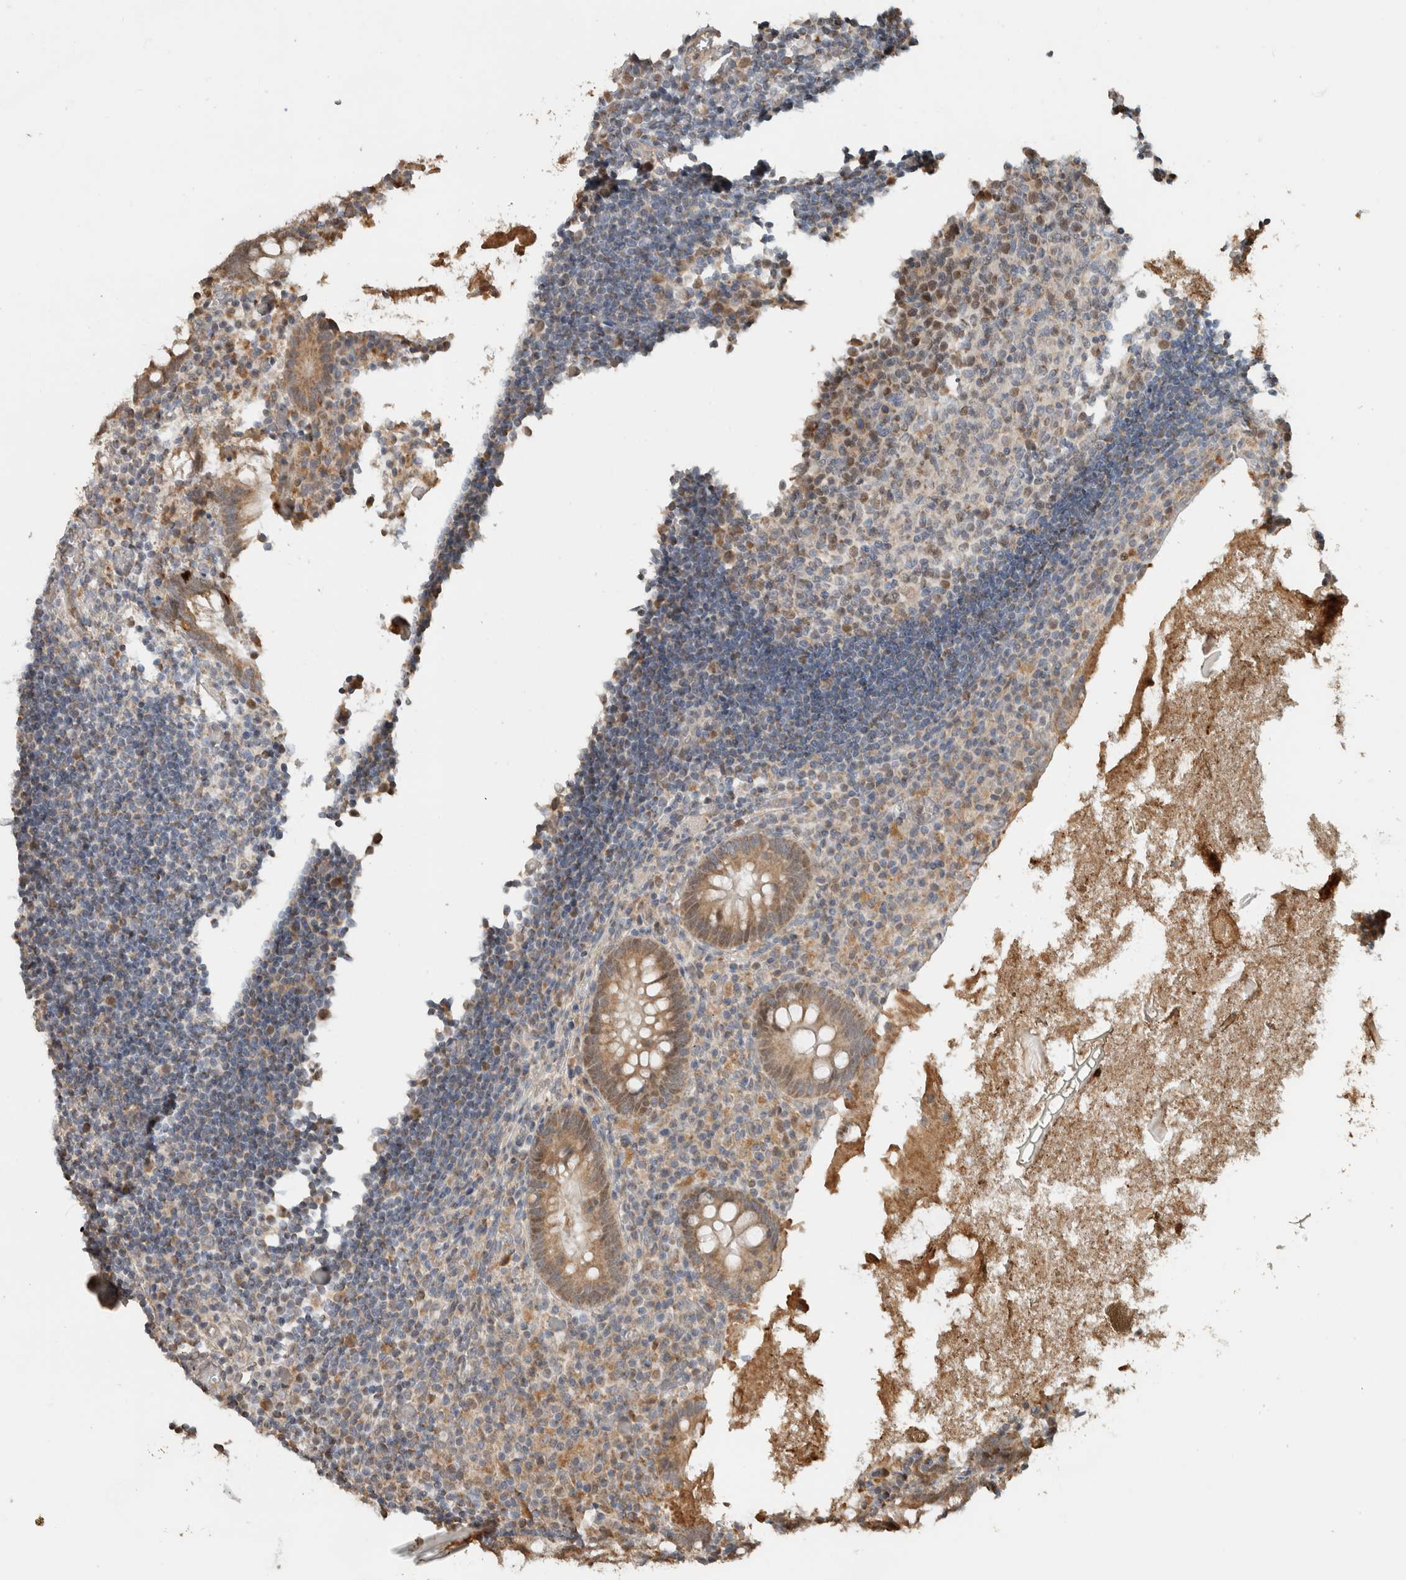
{"staining": {"intensity": "moderate", "quantity": ">75%", "location": "cytoplasmic/membranous"}, "tissue": "appendix", "cell_type": "Glandular cells", "image_type": "normal", "snomed": [{"axis": "morphology", "description": "Normal tissue, NOS"}, {"axis": "topography", "description": "Appendix"}], "caption": "Immunohistochemistry (IHC) histopathology image of normal appendix: human appendix stained using immunohistochemistry shows medium levels of moderate protein expression localized specifically in the cytoplasmic/membranous of glandular cells, appearing as a cytoplasmic/membranous brown color.", "gene": "GINS4", "patient": {"sex": "female", "age": 17}}